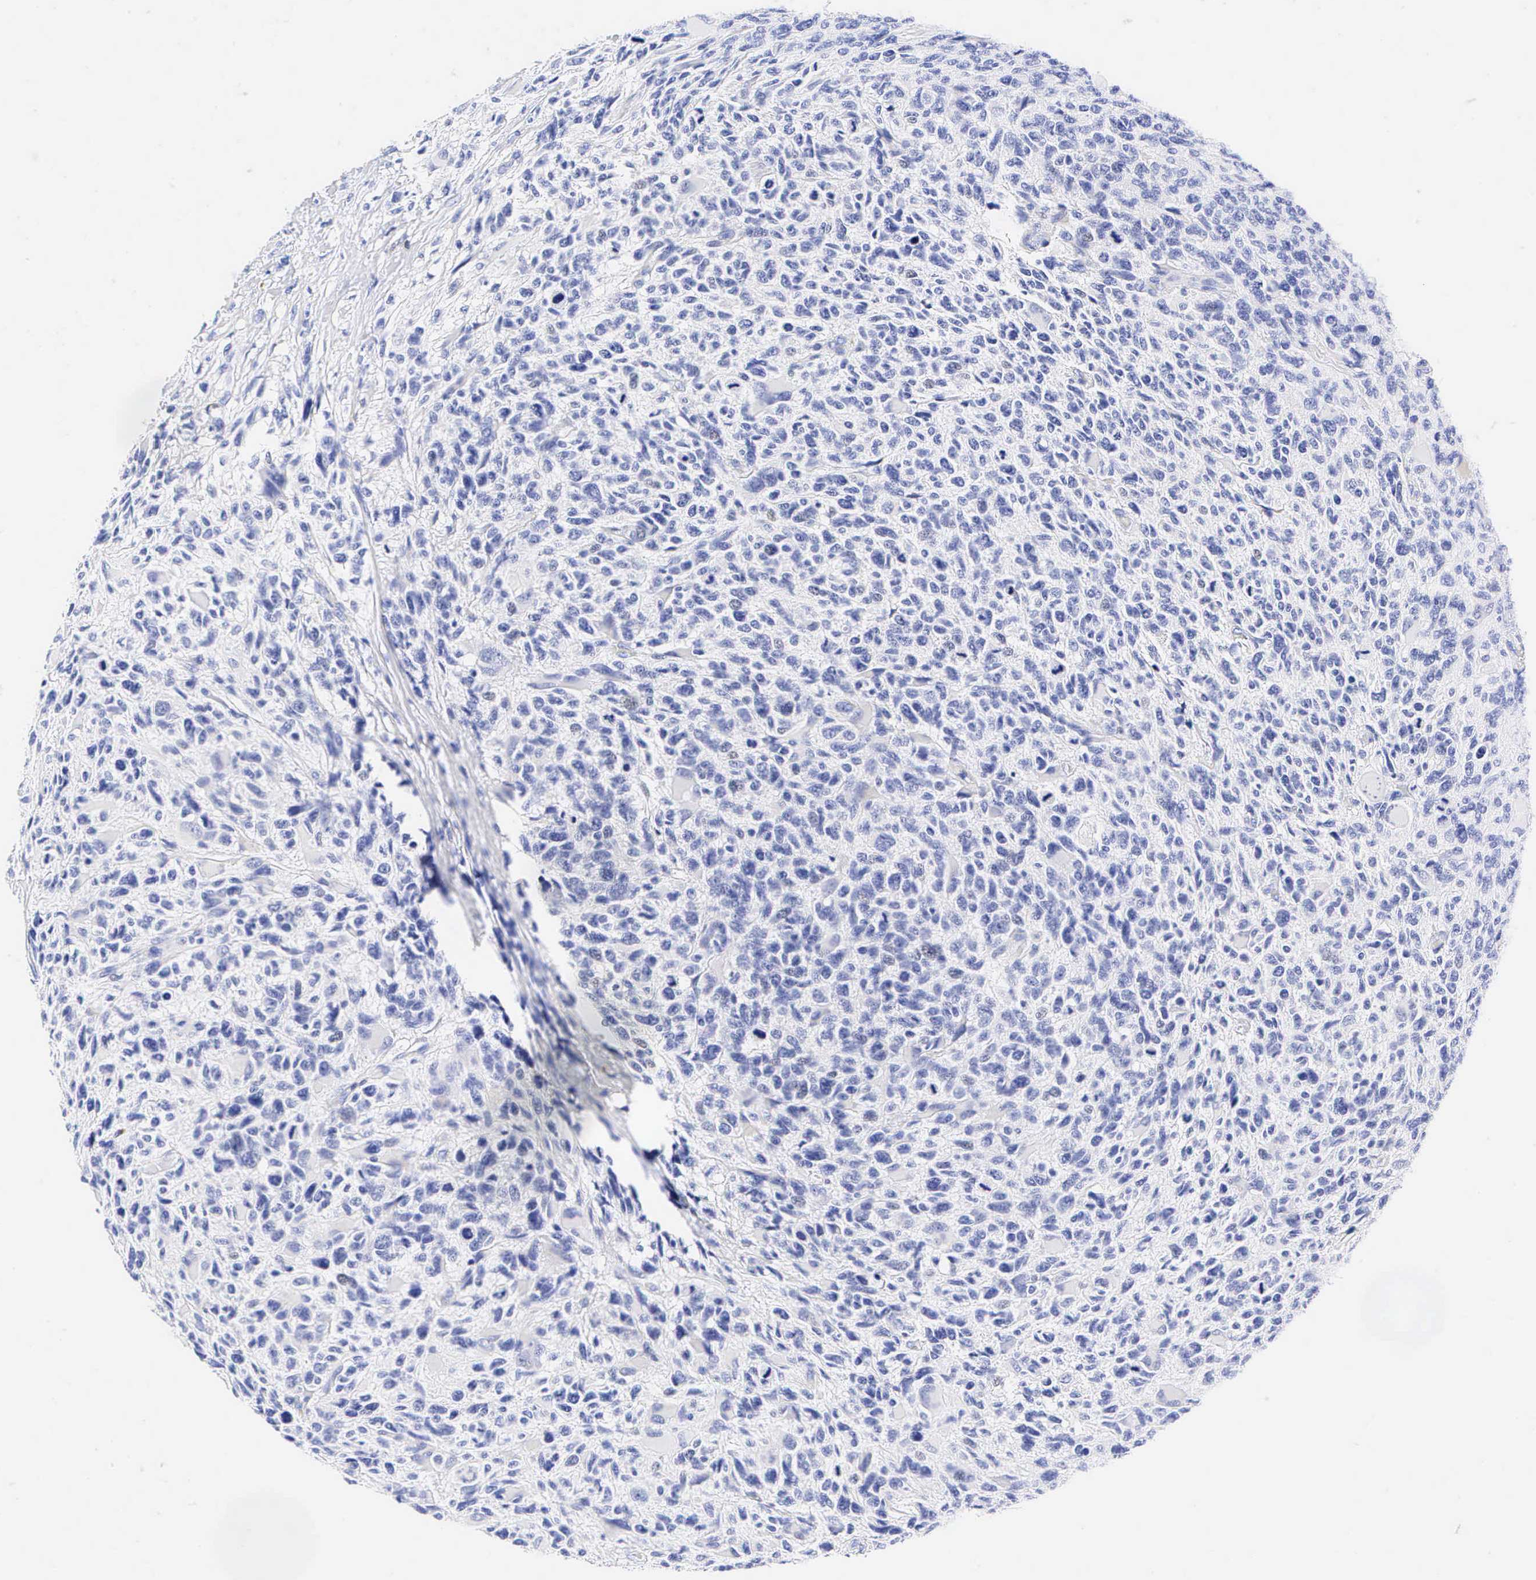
{"staining": {"intensity": "negative", "quantity": "none", "location": "none"}, "tissue": "glioma", "cell_type": "Tumor cells", "image_type": "cancer", "snomed": [{"axis": "morphology", "description": "Glioma, malignant, High grade"}, {"axis": "topography", "description": "Brain"}], "caption": "Histopathology image shows no significant protein staining in tumor cells of high-grade glioma (malignant).", "gene": "CD3E", "patient": {"sex": "male", "age": 69}}